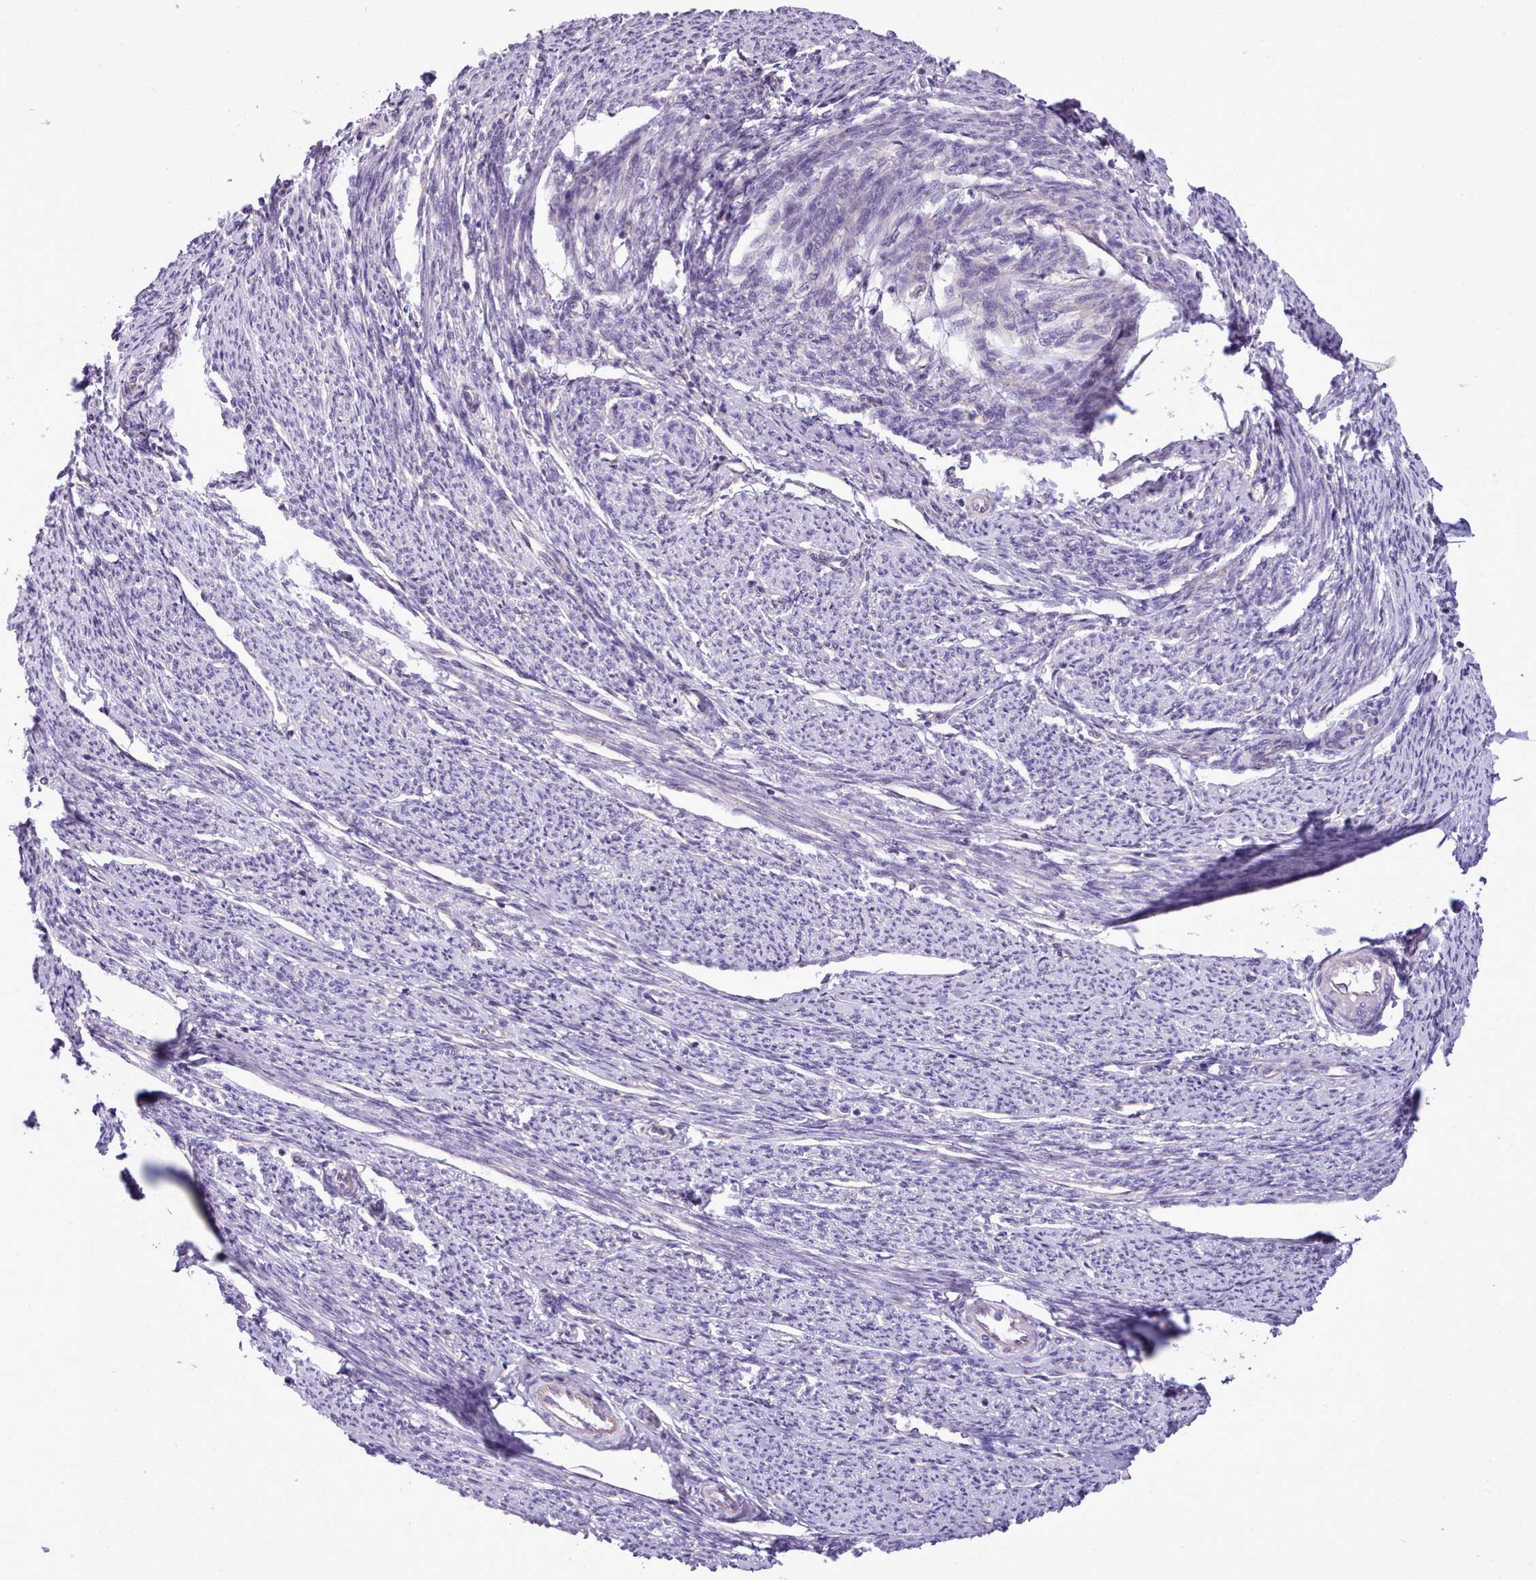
{"staining": {"intensity": "negative", "quantity": "none", "location": "none"}, "tissue": "smooth muscle", "cell_type": "Smooth muscle cells", "image_type": "normal", "snomed": [{"axis": "morphology", "description": "Normal tissue, NOS"}, {"axis": "topography", "description": "Smooth muscle"}, {"axis": "topography", "description": "Uterus"}], "caption": "This is an IHC micrograph of benign human smooth muscle. There is no positivity in smooth muscle cells.", "gene": "CYP2A13", "patient": {"sex": "female", "age": 59}}